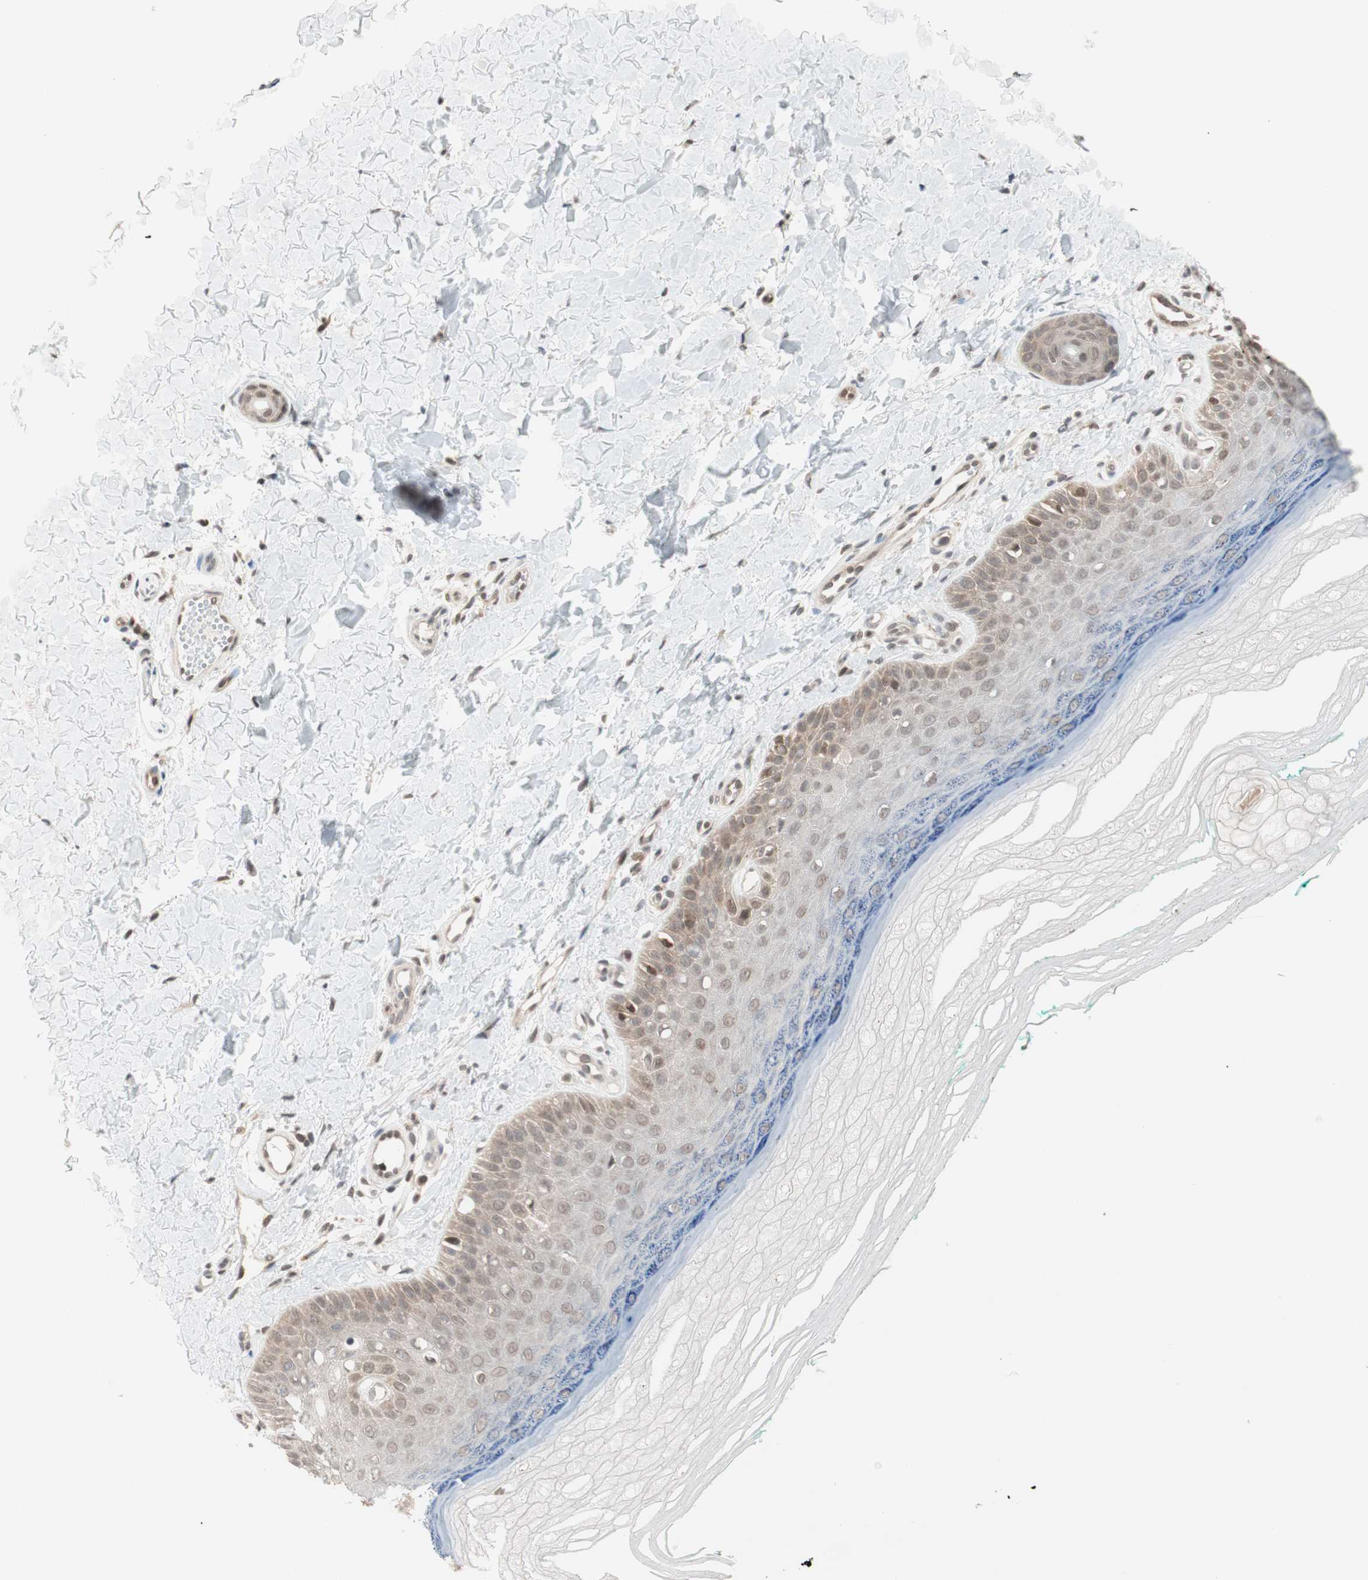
{"staining": {"intensity": "weak", "quantity": "25%-75%", "location": "cytoplasmic/membranous"}, "tissue": "skin", "cell_type": "Fibroblasts", "image_type": "normal", "snomed": [{"axis": "morphology", "description": "Normal tissue, NOS"}, {"axis": "topography", "description": "Skin"}], "caption": "Weak cytoplasmic/membranous positivity for a protein is present in approximately 25%-75% of fibroblasts of normal skin using IHC.", "gene": "UBE2I", "patient": {"sex": "male", "age": 26}}